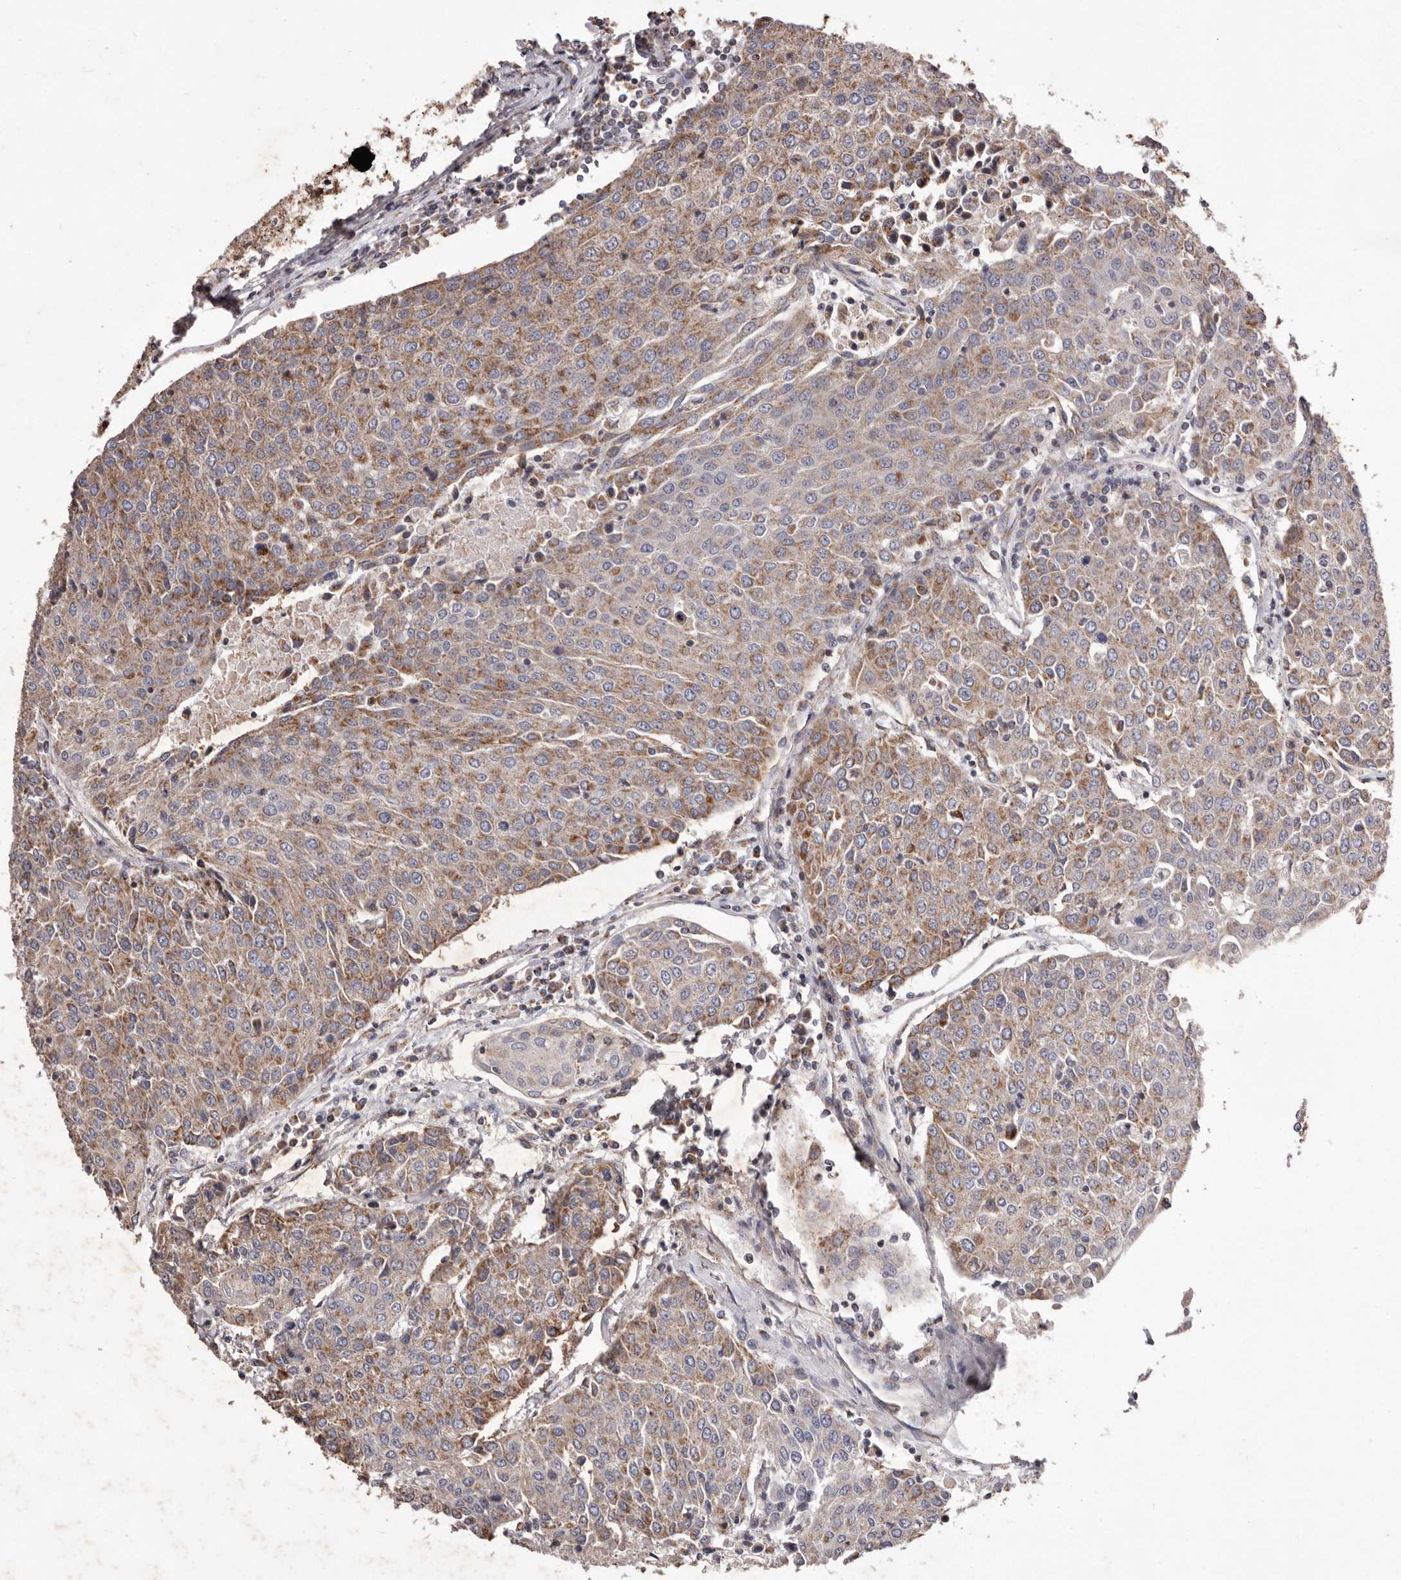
{"staining": {"intensity": "moderate", "quantity": "25%-75%", "location": "cytoplasmic/membranous"}, "tissue": "urothelial cancer", "cell_type": "Tumor cells", "image_type": "cancer", "snomed": [{"axis": "morphology", "description": "Urothelial carcinoma, High grade"}, {"axis": "topography", "description": "Urinary bladder"}], "caption": "Approximately 25%-75% of tumor cells in high-grade urothelial carcinoma exhibit moderate cytoplasmic/membranous protein staining as visualized by brown immunohistochemical staining.", "gene": "CXCL14", "patient": {"sex": "female", "age": 85}}